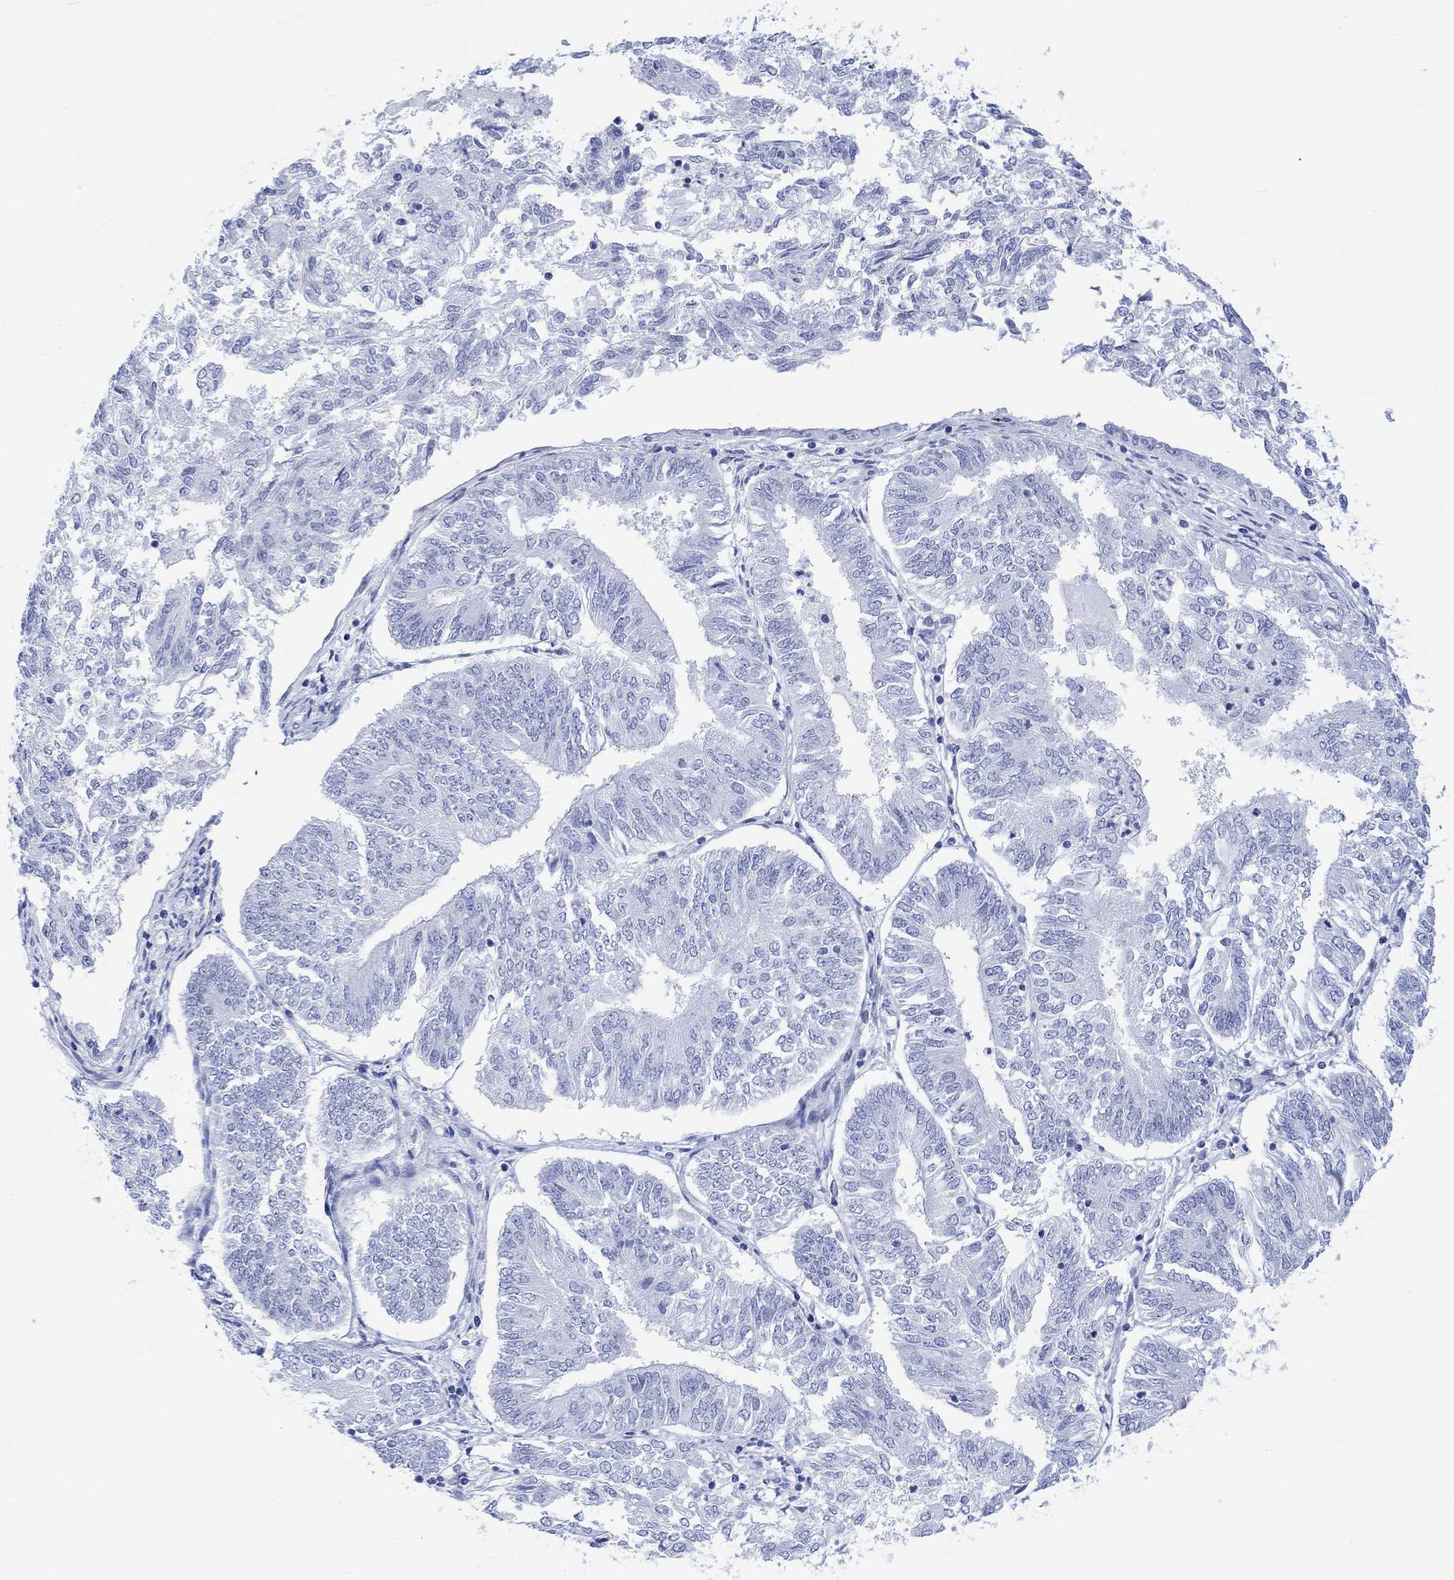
{"staining": {"intensity": "negative", "quantity": "none", "location": "none"}, "tissue": "endometrial cancer", "cell_type": "Tumor cells", "image_type": "cancer", "snomed": [{"axis": "morphology", "description": "Adenocarcinoma, NOS"}, {"axis": "topography", "description": "Endometrium"}], "caption": "Tumor cells are negative for protein expression in human adenocarcinoma (endometrial).", "gene": "CELF4", "patient": {"sex": "female", "age": 58}}